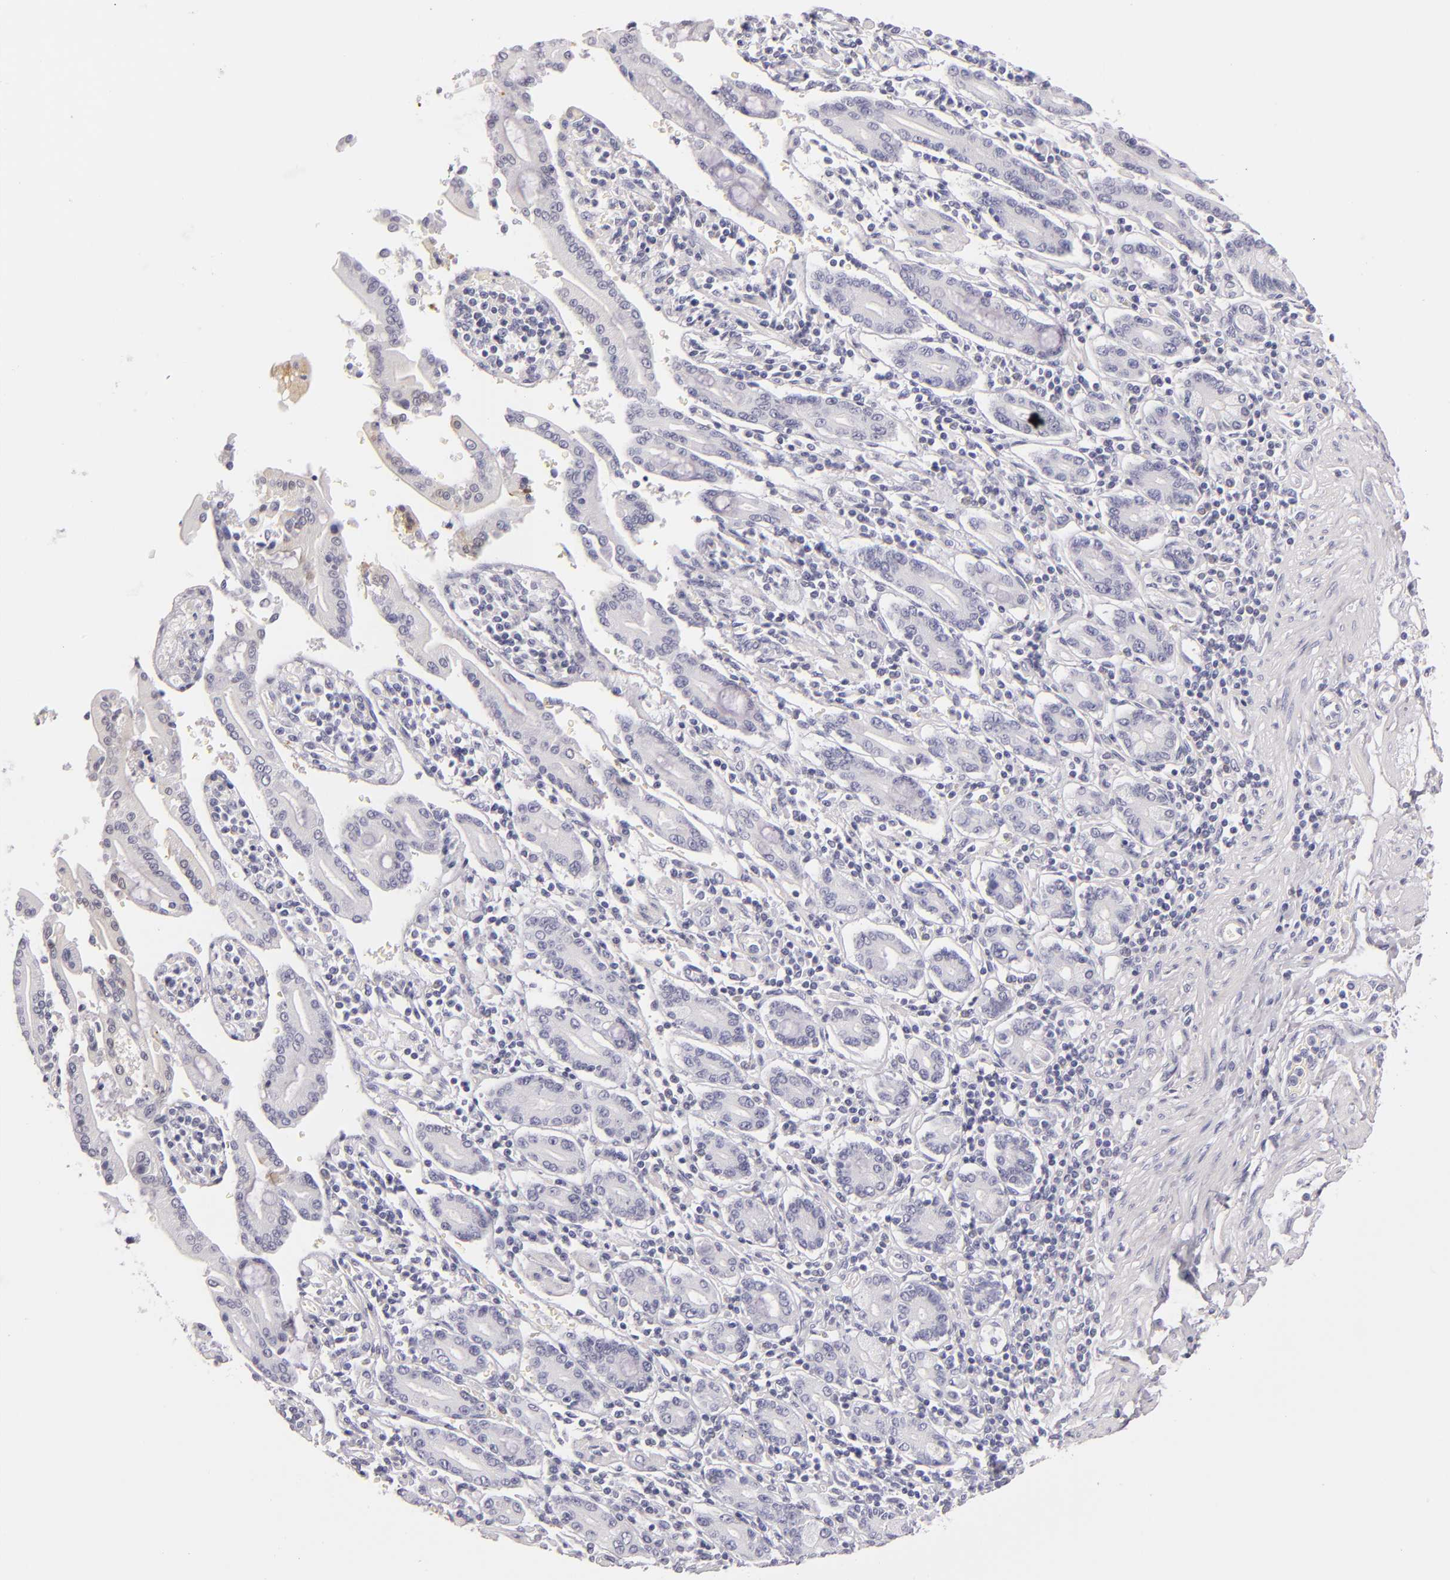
{"staining": {"intensity": "negative", "quantity": "none", "location": "none"}, "tissue": "pancreatic cancer", "cell_type": "Tumor cells", "image_type": "cancer", "snomed": [{"axis": "morphology", "description": "Adenocarcinoma, NOS"}, {"axis": "topography", "description": "Pancreas"}], "caption": "This is a photomicrograph of IHC staining of pancreatic cancer (adenocarcinoma), which shows no positivity in tumor cells. (Stains: DAB (3,3'-diaminobenzidine) immunohistochemistry with hematoxylin counter stain, Microscopy: brightfield microscopy at high magnification).", "gene": "FABP1", "patient": {"sex": "female", "age": 57}}